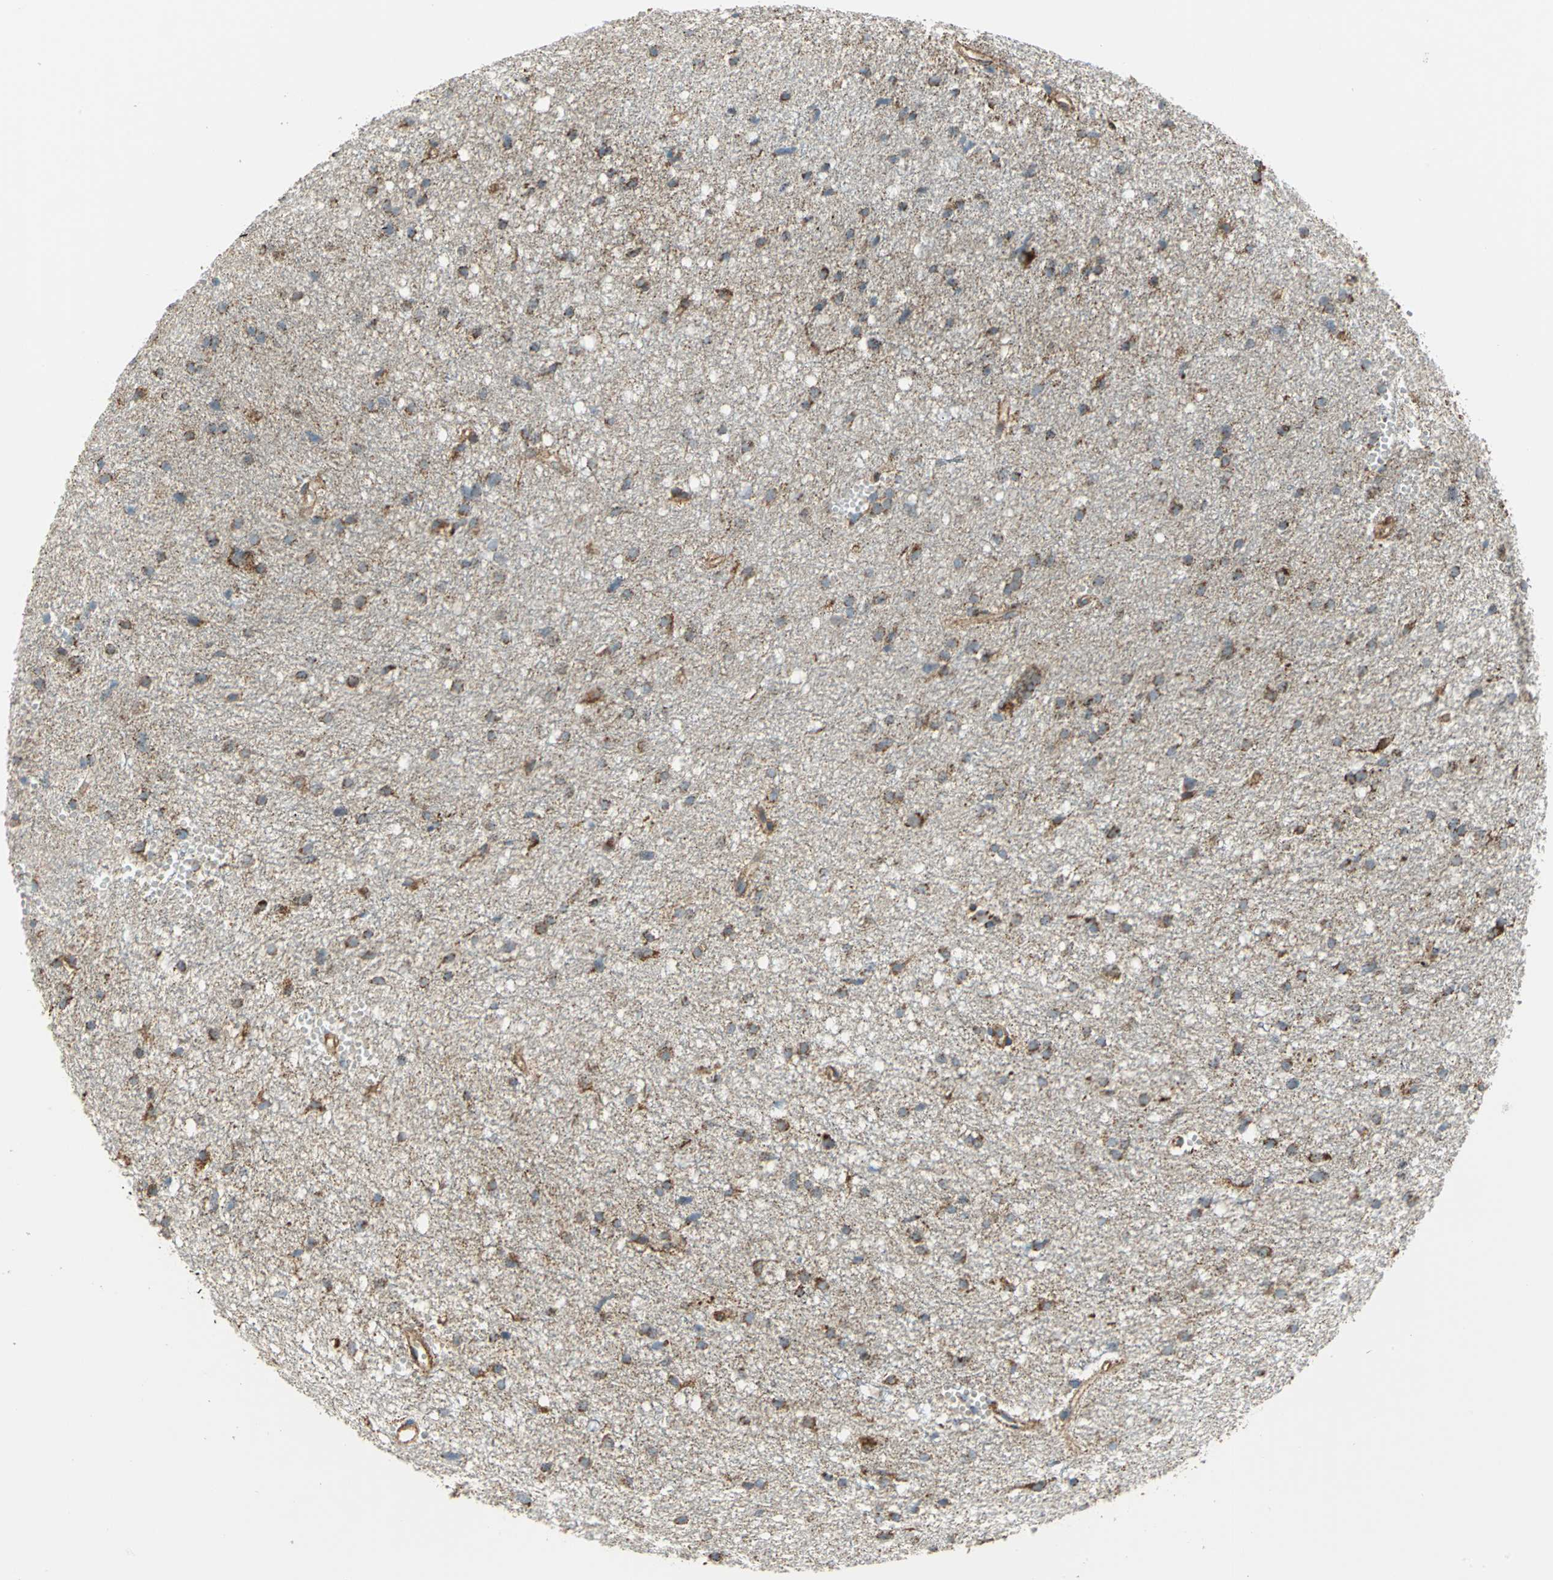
{"staining": {"intensity": "moderate", "quantity": ">75%", "location": "cytoplasmic/membranous"}, "tissue": "glioma", "cell_type": "Tumor cells", "image_type": "cancer", "snomed": [{"axis": "morphology", "description": "Glioma, malignant, High grade"}, {"axis": "topography", "description": "Brain"}], "caption": "A medium amount of moderate cytoplasmic/membranous expression is identified in approximately >75% of tumor cells in glioma tissue.", "gene": "MRPS22", "patient": {"sex": "female", "age": 59}}